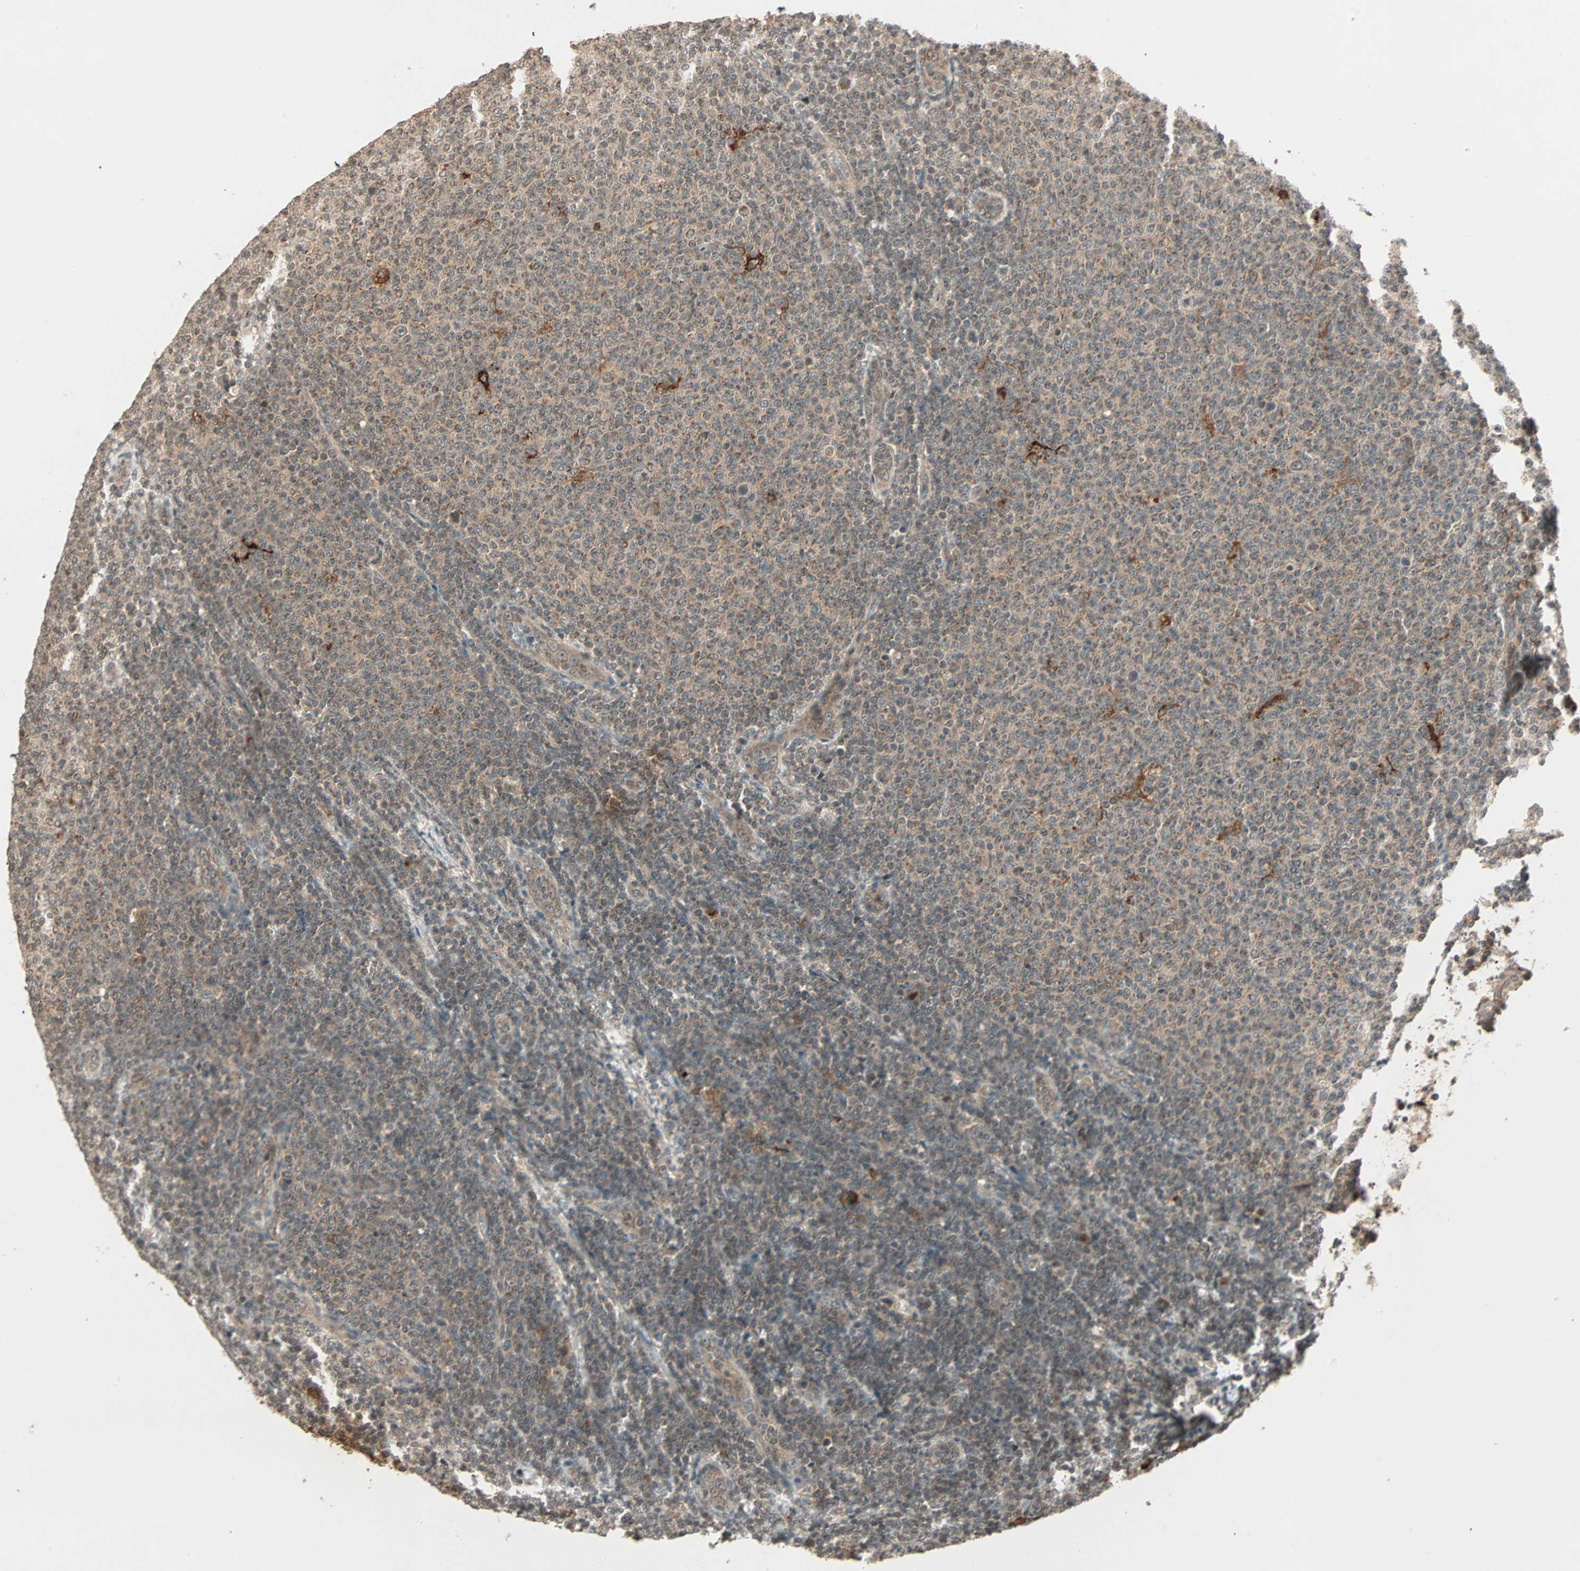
{"staining": {"intensity": "weak", "quantity": ">75%", "location": "cytoplasmic/membranous"}, "tissue": "lymphoma", "cell_type": "Tumor cells", "image_type": "cancer", "snomed": [{"axis": "morphology", "description": "Malignant lymphoma, non-Hodgkin's type, Low grade"}, {"axis": "topography", "description": "Lymph node"}], "caption": "Immunohistochemical staining of human lymphoma demonstrates weak cytoplasmic/membranous protein positivity in approximately >75% of tumor cells.", "gene": "RFFL", "patient": {"sex": "male", "age": 66}}